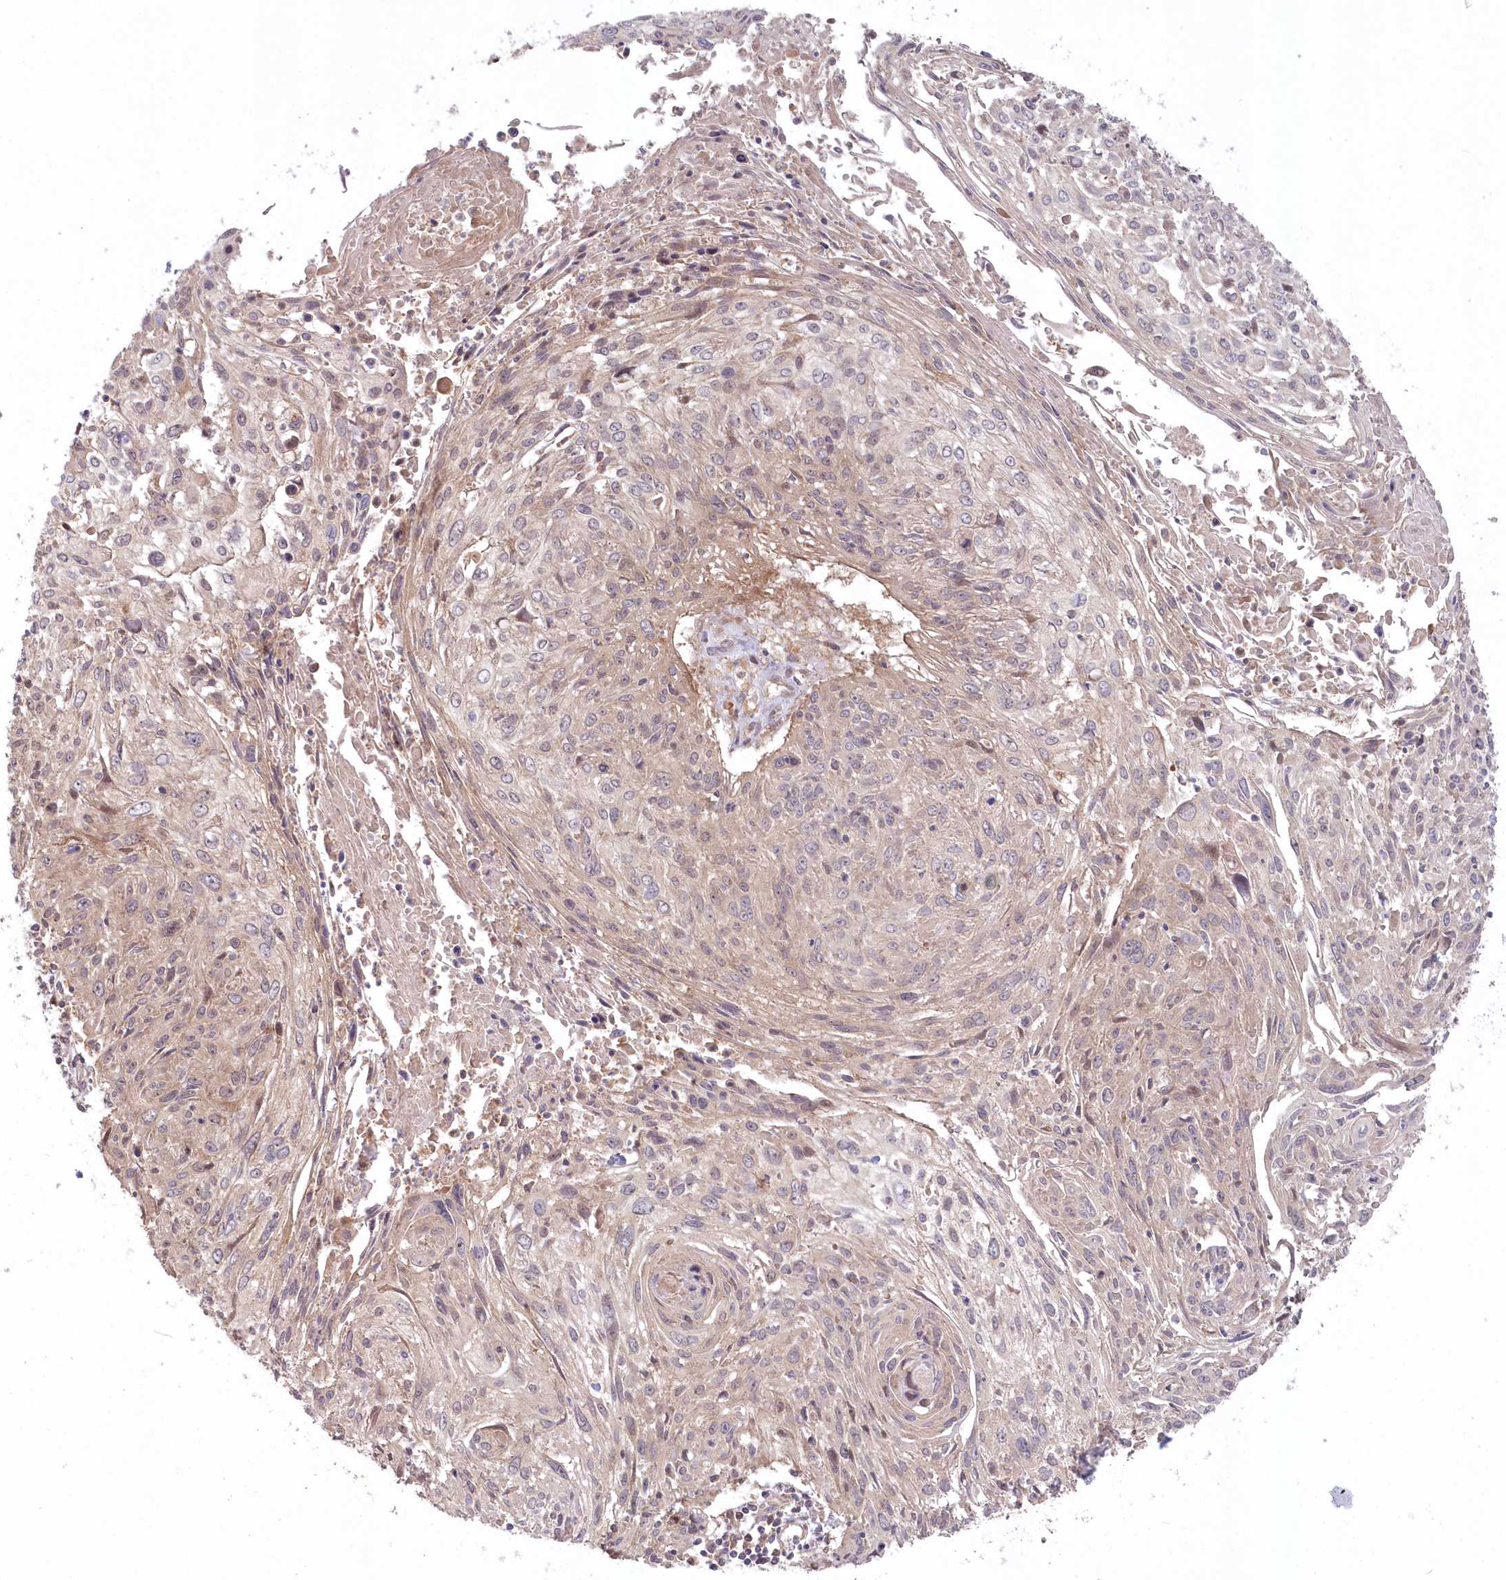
{"staining": {"intensity": "weak", "quantity": "<25%", "location": "cytoplasmic/membranous"}, "tissue": "cervical cancer", "cell_type": "Tumor cells", "image_type": "cancer", "snomed": [{"axis": "morphology", "description": "Squamous cell carcinoma, NOS"}, {"axis": "topography", "description": "Cervix"}], "caption": "Immunohistochemistry (IHC) photomicrograph of human squamous cell carcinoma (cervical) stained for a protein (brown), which demonstrates no positivity in tumor cells.", "gene": "TBCA", "patient": {"sex": "female", "age": 51}}